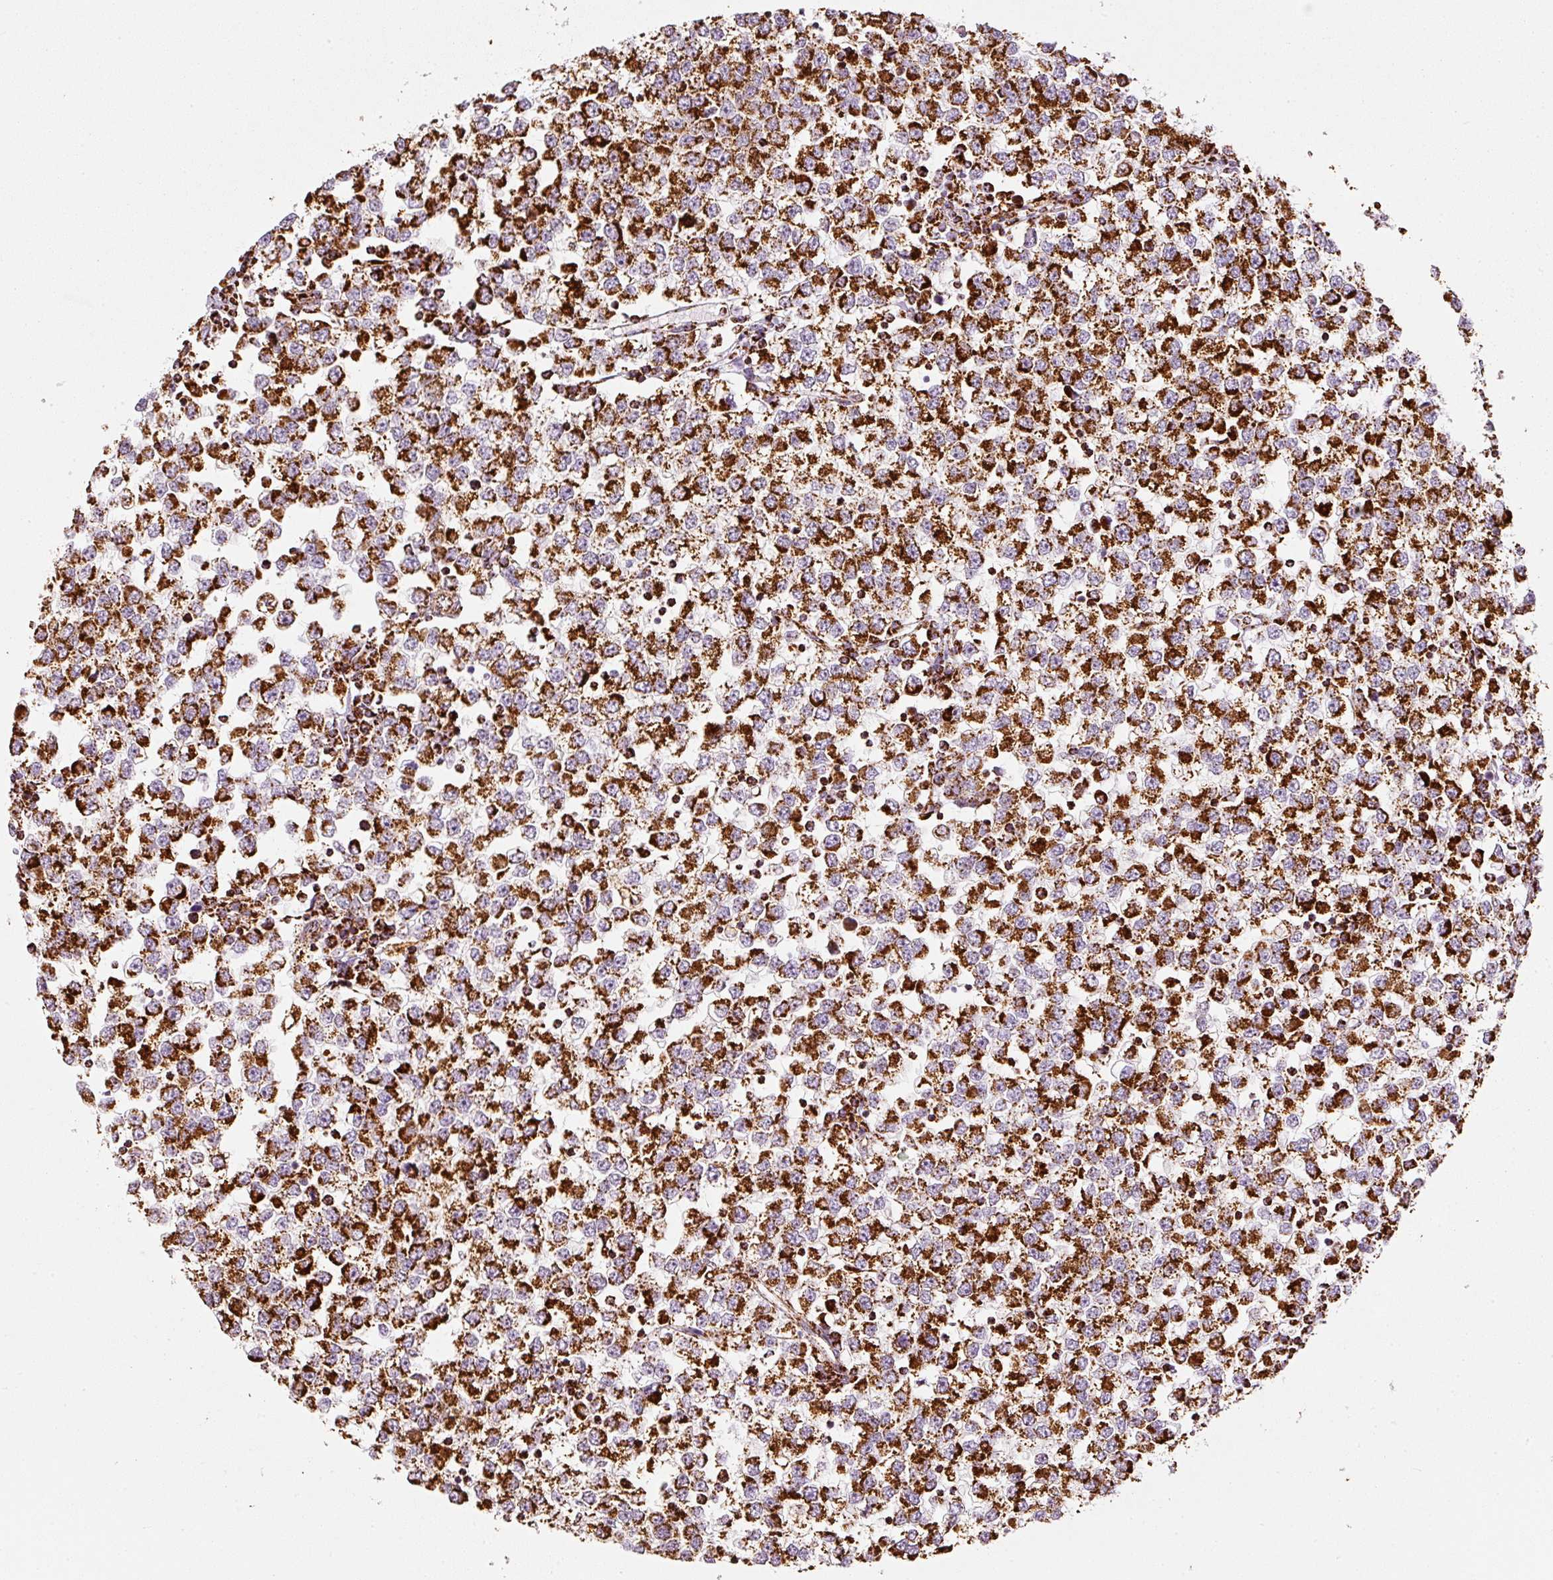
{"staining": {"intensity": "strong", "quantity": ">75%", "location": "cytoplasmic/membranous"}, "tissue": "testis cancer", "cell_type": "Tumor cells", "image_type": "cancer", "snomed": [{"axis": "morphology", "description": "Seminoma, NOS"}, {"axis": "topography", "description": "Testis"}], "caption": "Immunohistochemistry of human testis cancer (seminoma) displays high levels of strong cytoplasmic/membranous expression in about >75% of tumor cells.", "gene": "MT-CO2", "patient": {"sex": "male", "age": 65}}